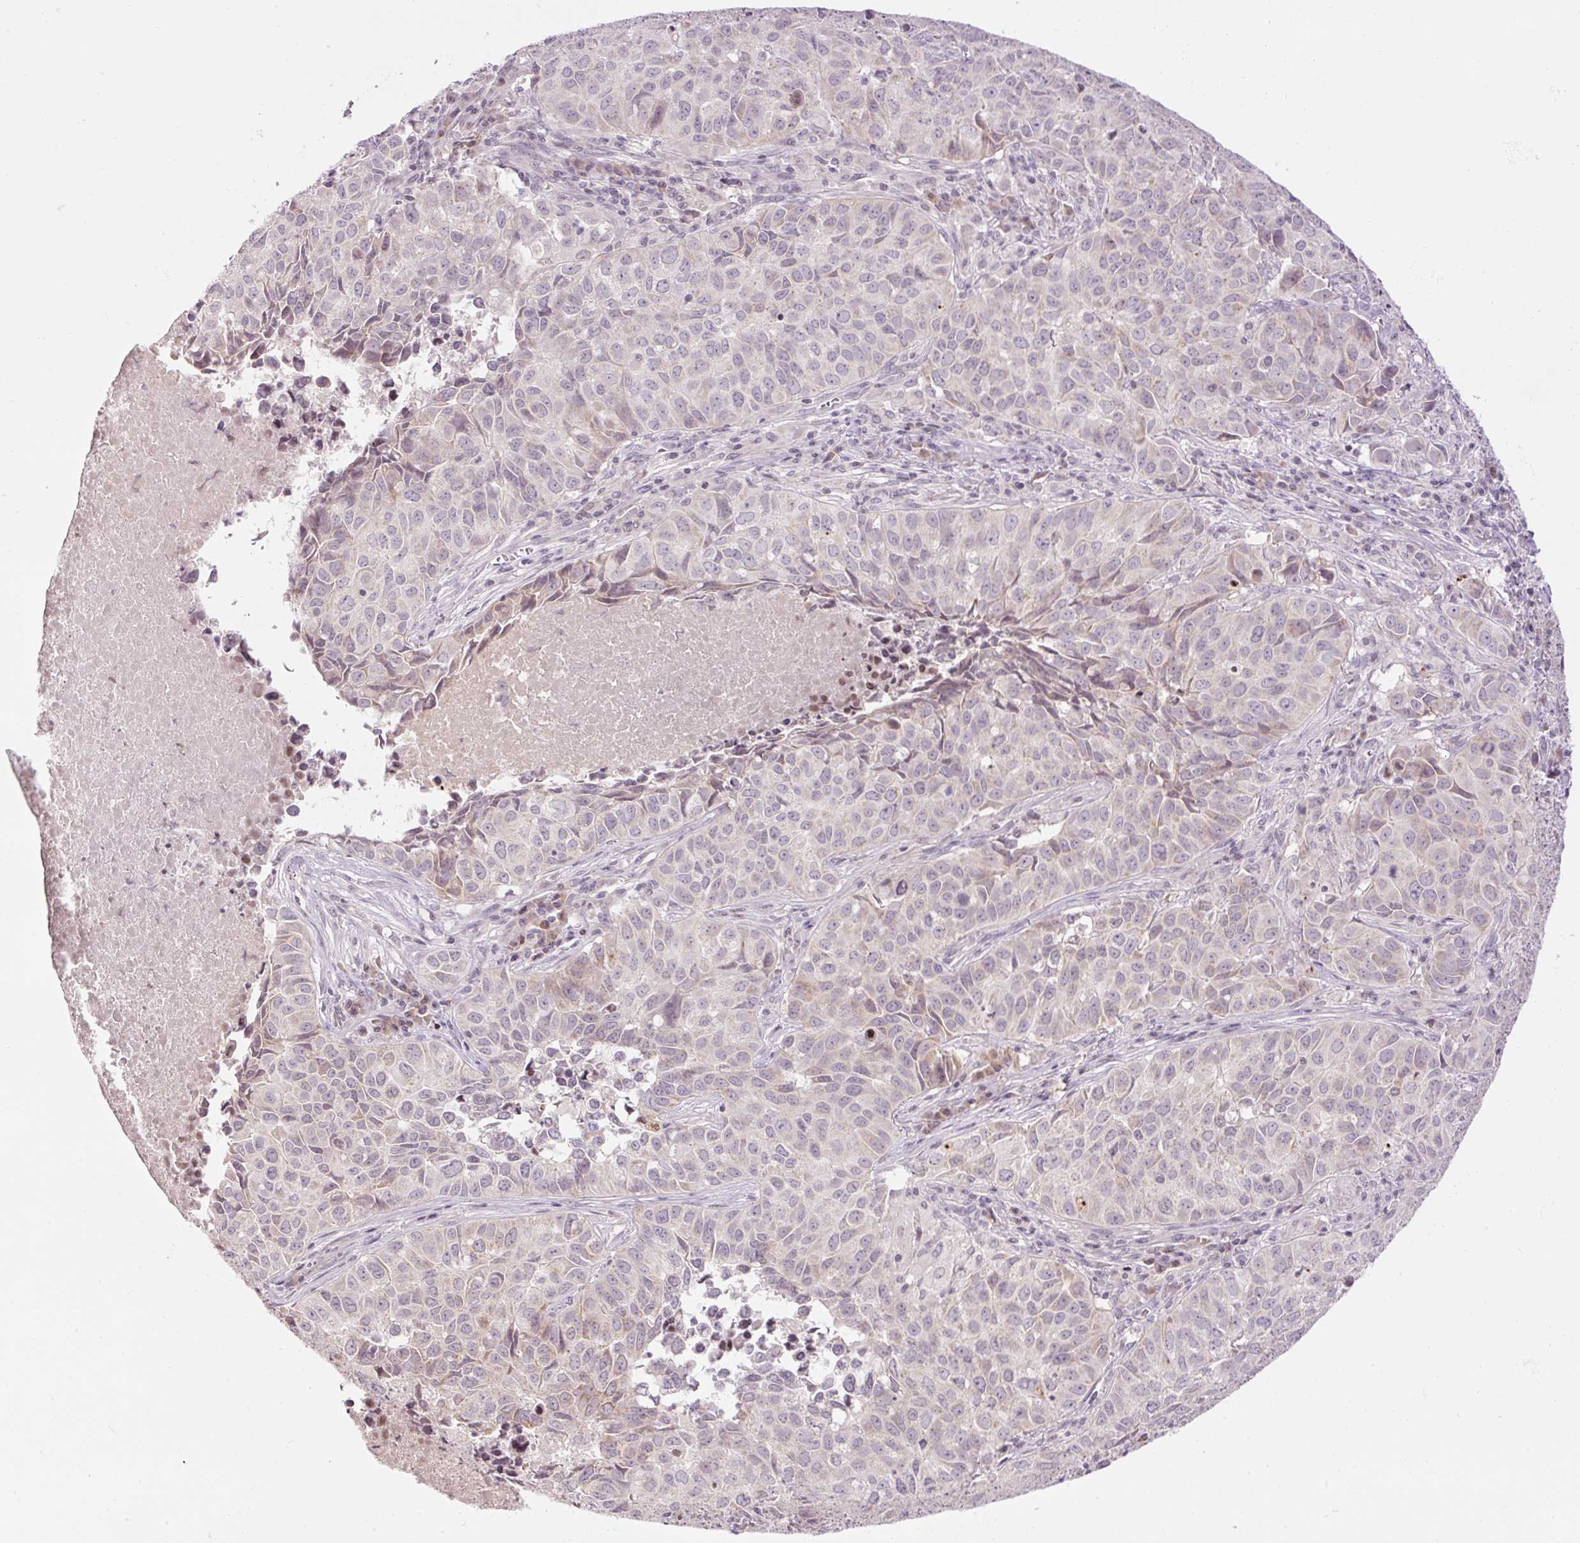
{"staining": {"intensity": "negative", "quantity": "none", "location": "none"}, "tissue": "lung cancer", "cell_type": "Tumor cells", "image_type": "cancer", "snomed": [{"axis": "morphology", "description": "Adenocarcinoma, NOS"}, {"axis": "topography", "description": "Lung"}], "caption": "This is an immunohistochemistry photomicrograph of human adenocarcinoma (lung). There is no staining in tumor cells.", "gene": "ABHD11", "patient": {"sex": "female", "age": 50}}